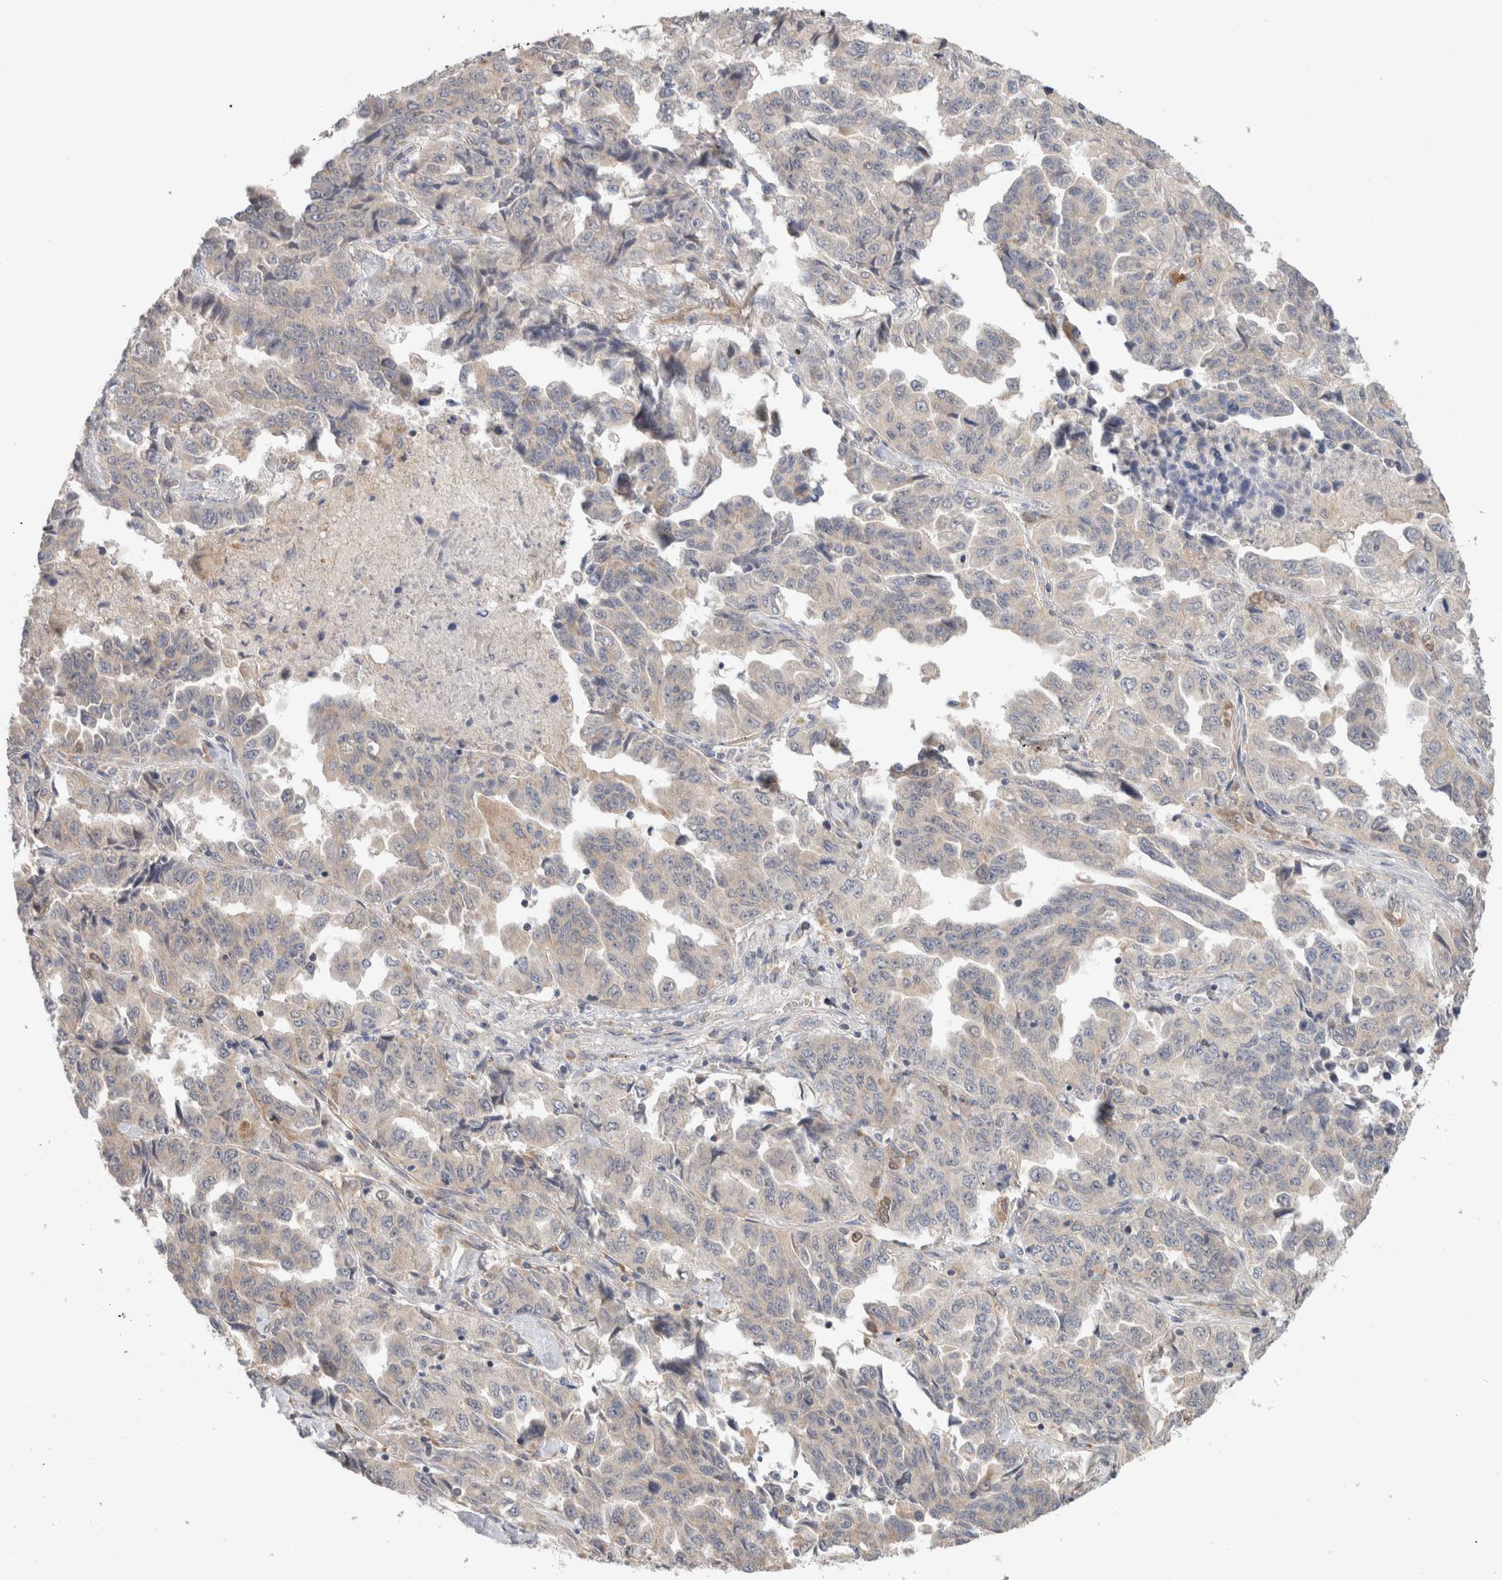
{"staining": {"intensity": "negative", "quantity": "none", "location": "none"}, "tissue": "lung cancer", "cell_type": "Tumor cells", "image_type": "cancer", "snomed": [{"axis": "morphology", "description": "Adenocarcinoma, NOS"}, {"axis": "topography", "description": "Lung"}], "caption": "This is an immunohistochemistry (IHC) histopathology image of human lung adenocarcinoma. There is no expression in tumor cells.", "gene": "CA13", "patient": {"sex": "female", "age": 51}}